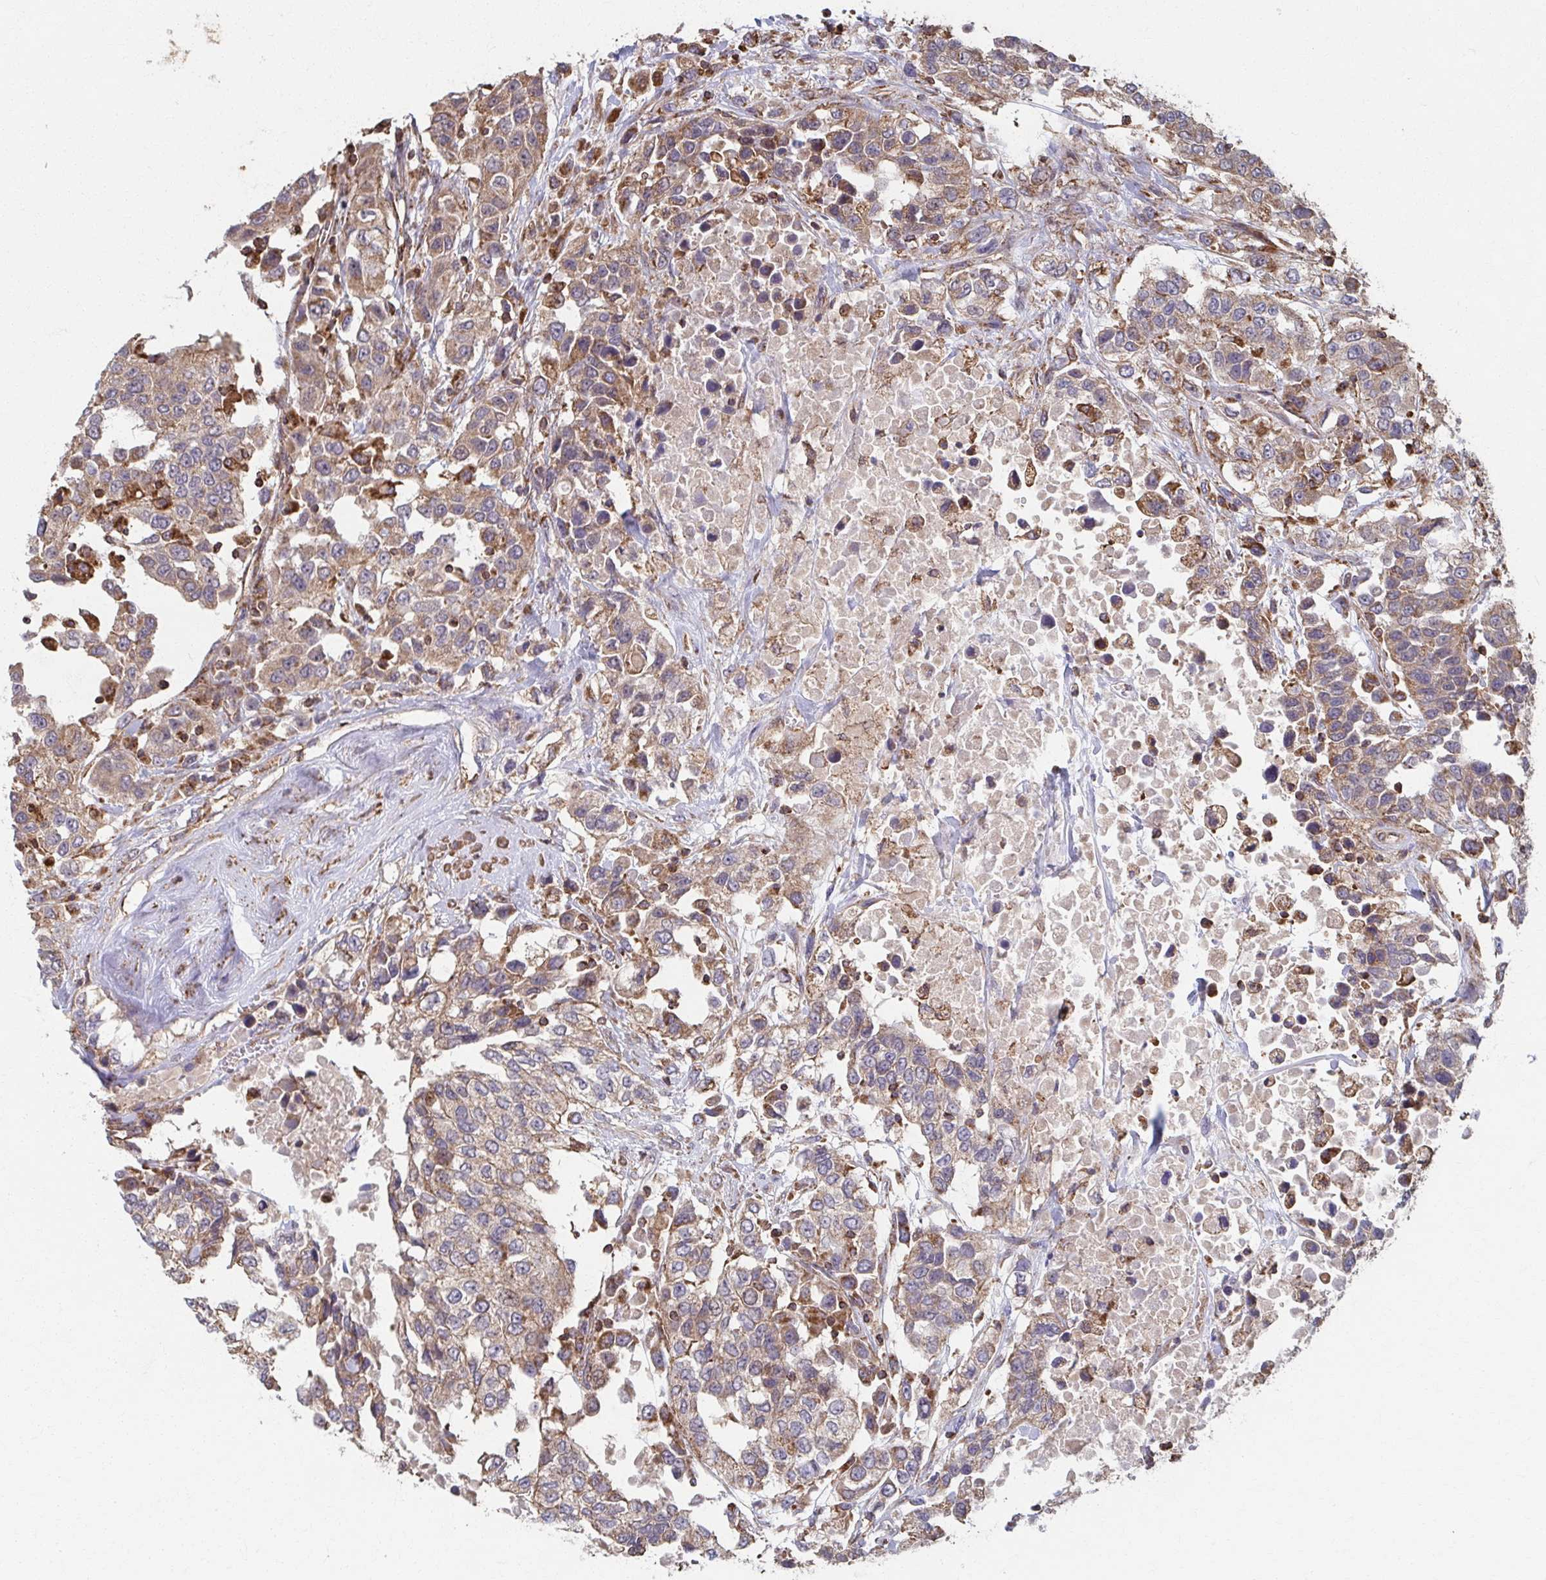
{"staining": {"intensity": "moderate", "quantity": ">75%", "location": "cytoplasmic/membranous"}, "tissue": "urothelial cancer", "cell_type": "Tumor cells", "image_type": "cancer", "snomed": [{"axis": "morphology", "description": "Urothelial carcinoma, High grade"}, {"axis": "topography", "description": "Urinary bladder"}], "caption": "Protein positivity by immunohistochemistry demonstrates moderate cytoplasmic/membranous positivity in about >75% of tumor cells in urothelial cancer.", "gene": "KLHL34", "patient": {"sex": "female", "age": 80}}